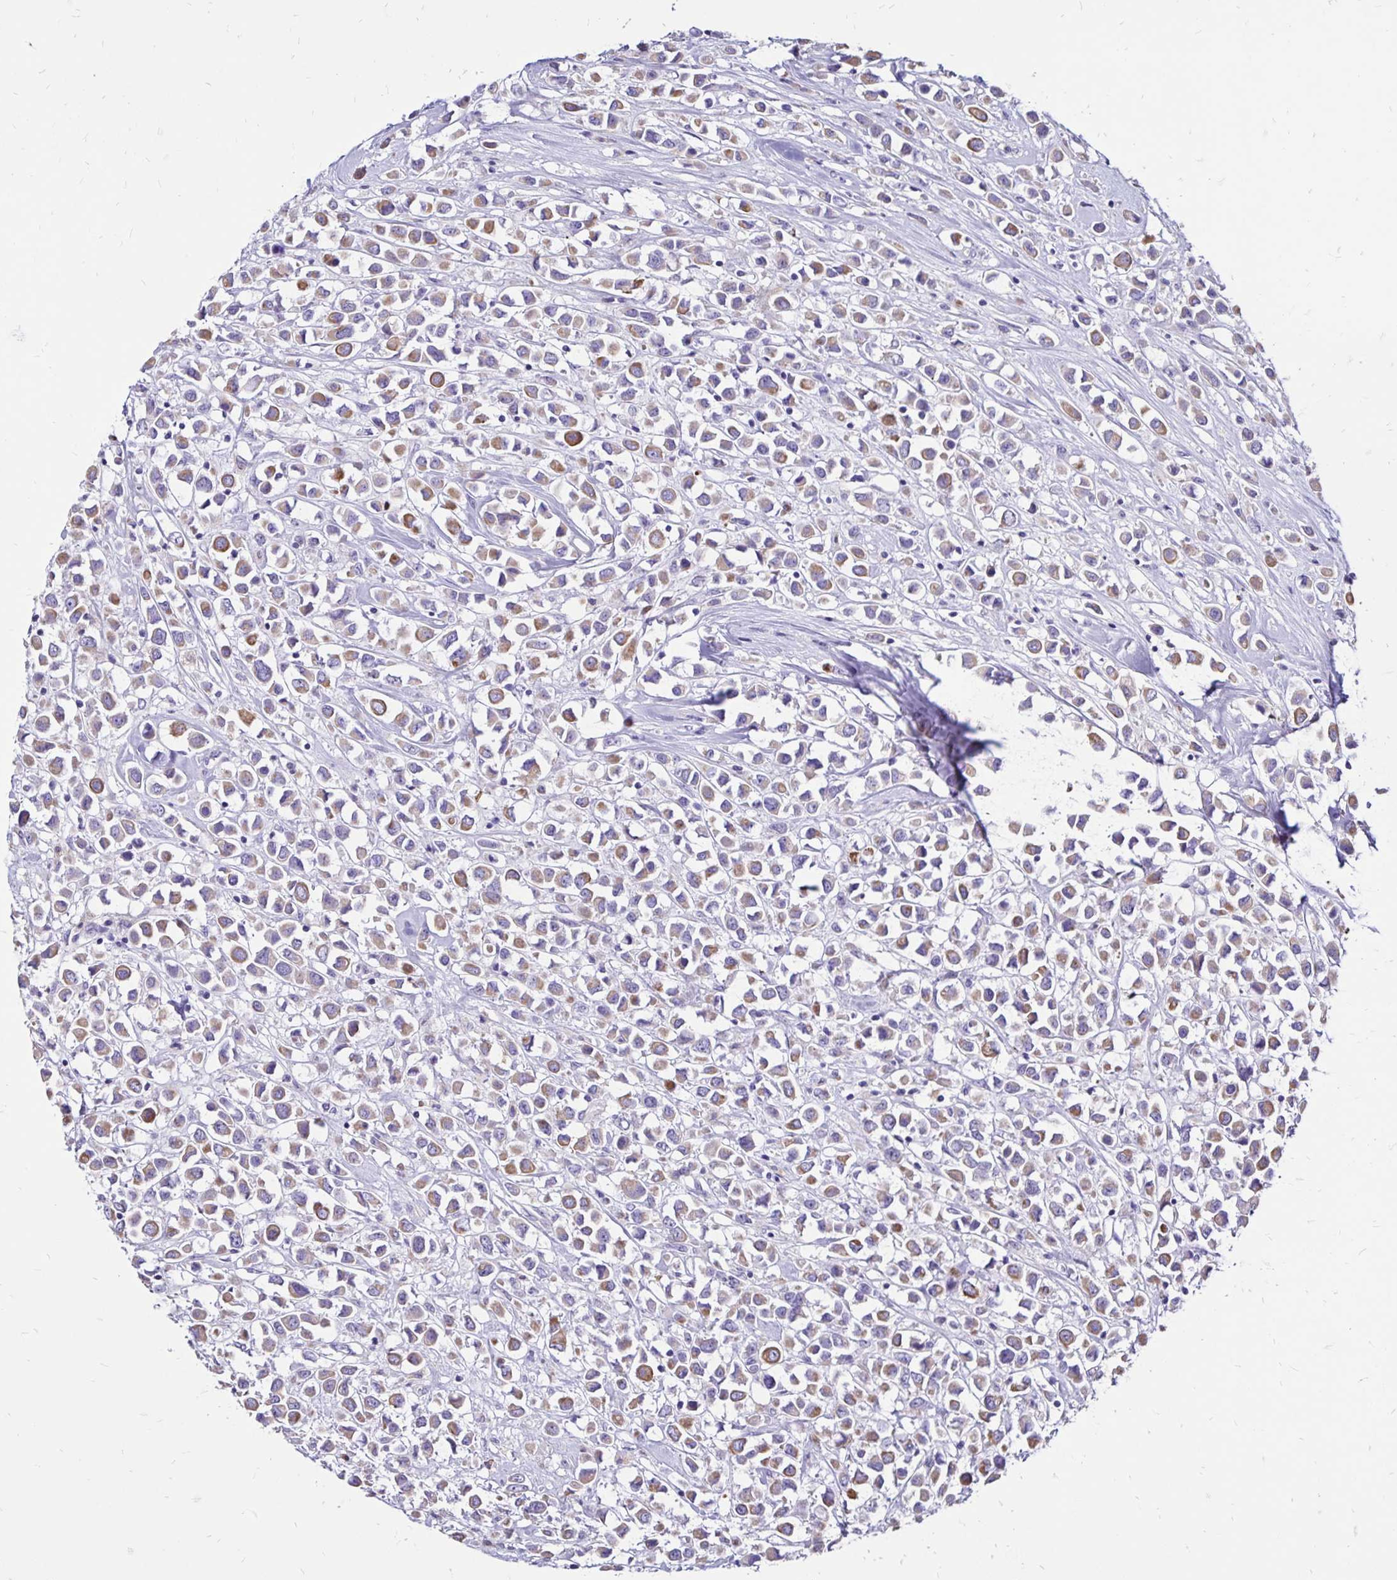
{"staining": {"intensity": "moderate", "quantity": ">75%", "location": "cytoplasmic/membranous"}, "tissue": "breast cancer", "cell_type": "Tumor cells", "image_type": "cancer", "snomed": [{"axis": "morphology", "description": "Duct carcinoma"}, {"axis": "topography", "description": "Breast"}], "caption": "Breast cancer tissue reveals moderate cytoplasmic/membranous staining in about >75% of tumor cells, visualized by immunohistochemistry.", "gene": "EVPL", "patient": {"sex": "female", "age": 61}}